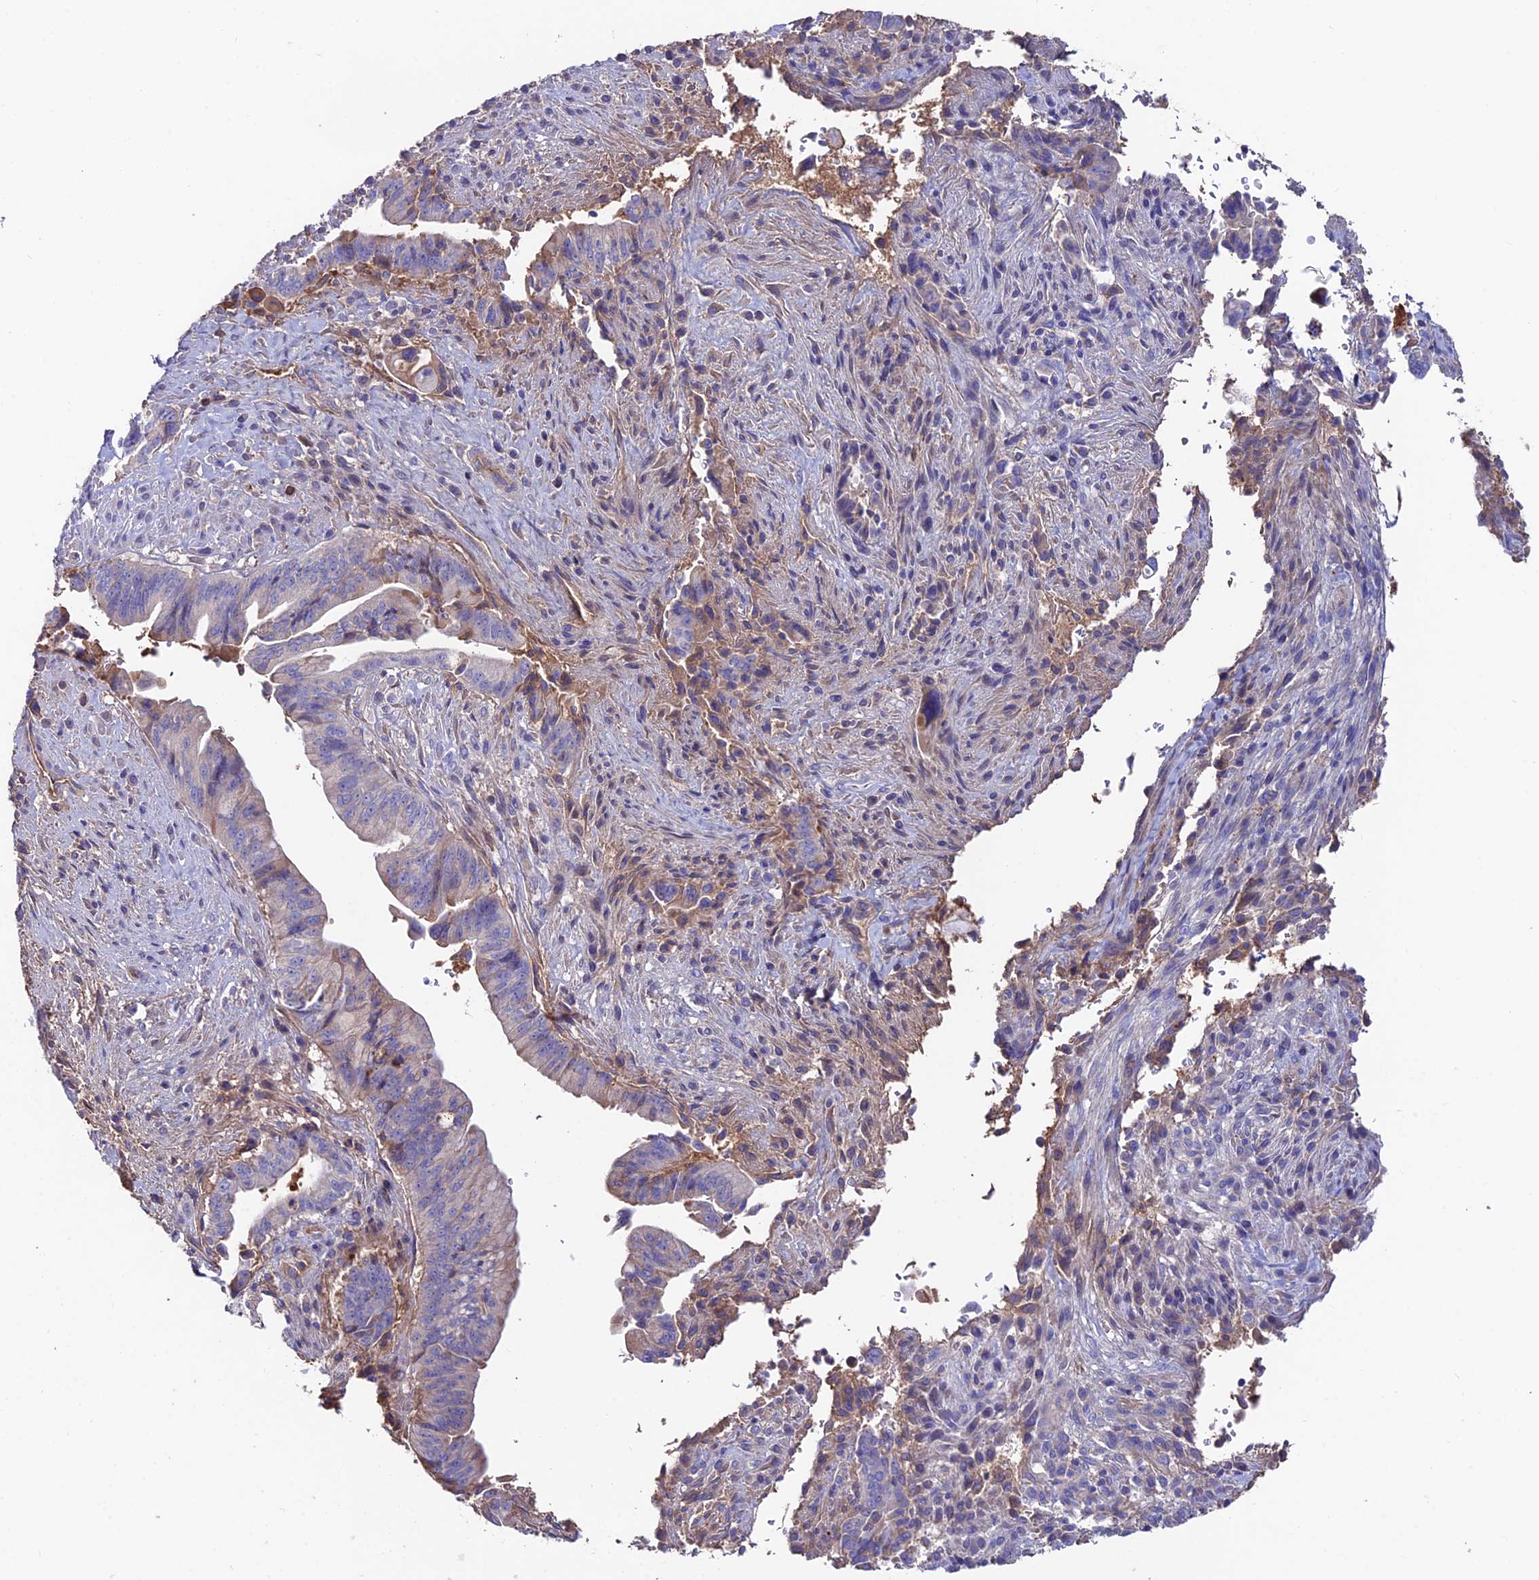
{"staining": {"intensity": "negative", "quantity": "none", "location": "none"}, "tissue": "pancreatic cancer", "cell_type": "Tumor cells", "image_type": "cancer", "snomed": [{"axis": "morphology", "description": "Adenocarcinoma, NOS"}, {"axis": "topography", "description": "Pancreas"}], "caption": "Tumor cells are negative for brown protein staining in pancreatic cancer (adenocarcinoma).", "gene": "SLC25A16", "patient": {"sex": "male", "age": 70}}